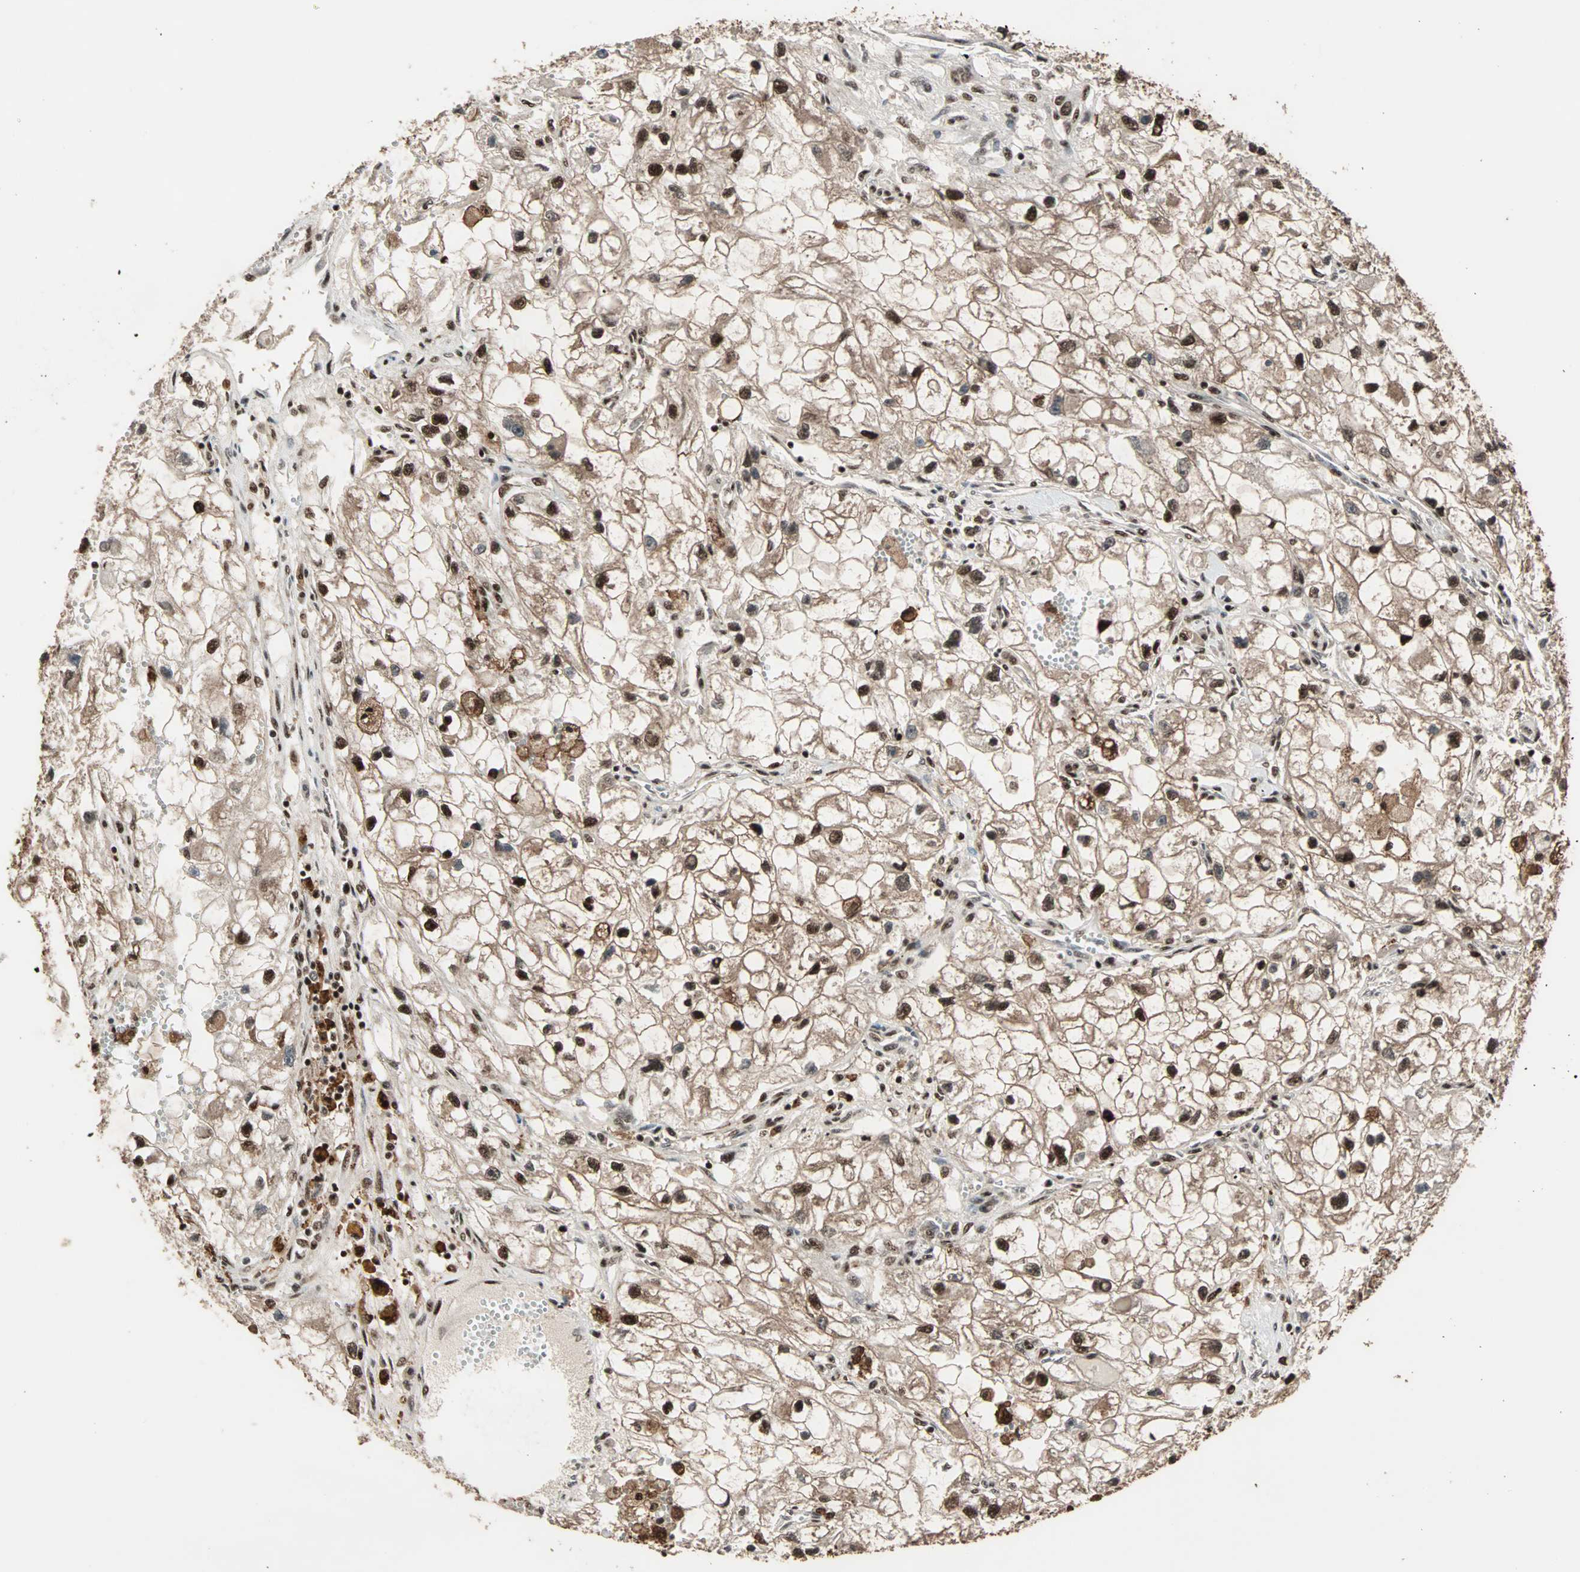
{"staining": {"intensity": "strong", "quantity": ">75%", "location": "cytoplasmic/membranous,nuclear"}, "tissue": "renal cancer", "cell_type": "Tumor cells", "image_type": "cancer", "snomed": [{"axis": "morphology", "description": "Adenocarcinoma, NOS"}, {"axis": "topography", "description": "Kidney"}], "caption": "Immunohistochemical staining of human renal cancer demonstrates high levels of strong cytoplasmic/membranous and nuclear staining in approximately >75% of tumor cells.", "gene": "ZNF44", "patient": {"sex": "female", "age": 70}}